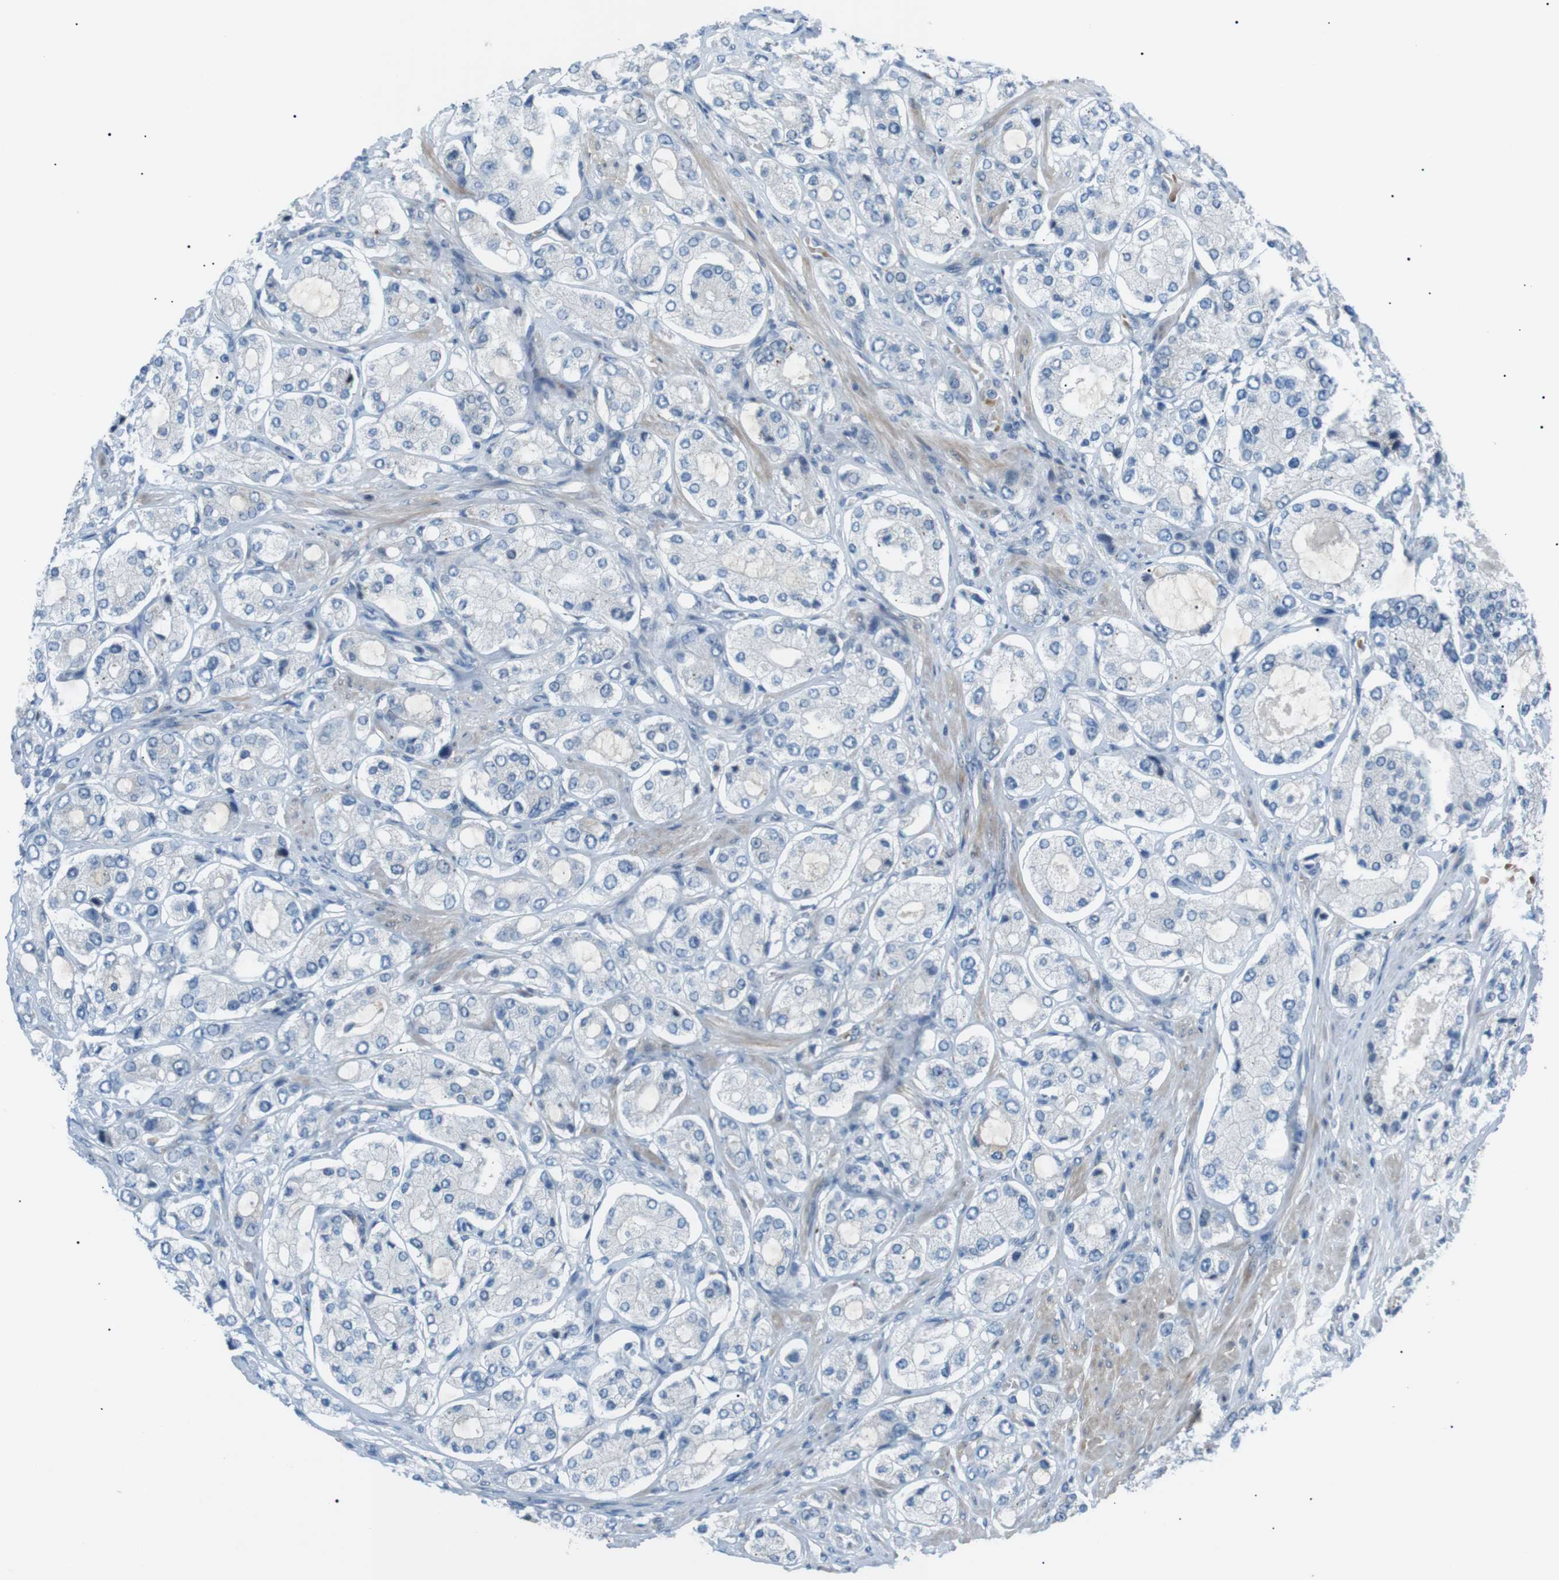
{"staining": {"intensity": "weak", "quantity": "25%-75%", "location": "cytoplasmic/membranous"}, "tissue": "prostate cancer", "cell_type": "Tumor cells", "image_type": "cancer", "snomed": [{"axis": "morphology", "description": "Adenocarcinoma, High grade"}, {"axis": "topography", "description": "Prostate"}], "caption": "Weak cytoplasmic/membranous protein staining is appreciated in about 25%-75% of tumor cells in prostate cancer.", "gene": "ARID5B", "patient": {"sex": "male", "age": 65}}